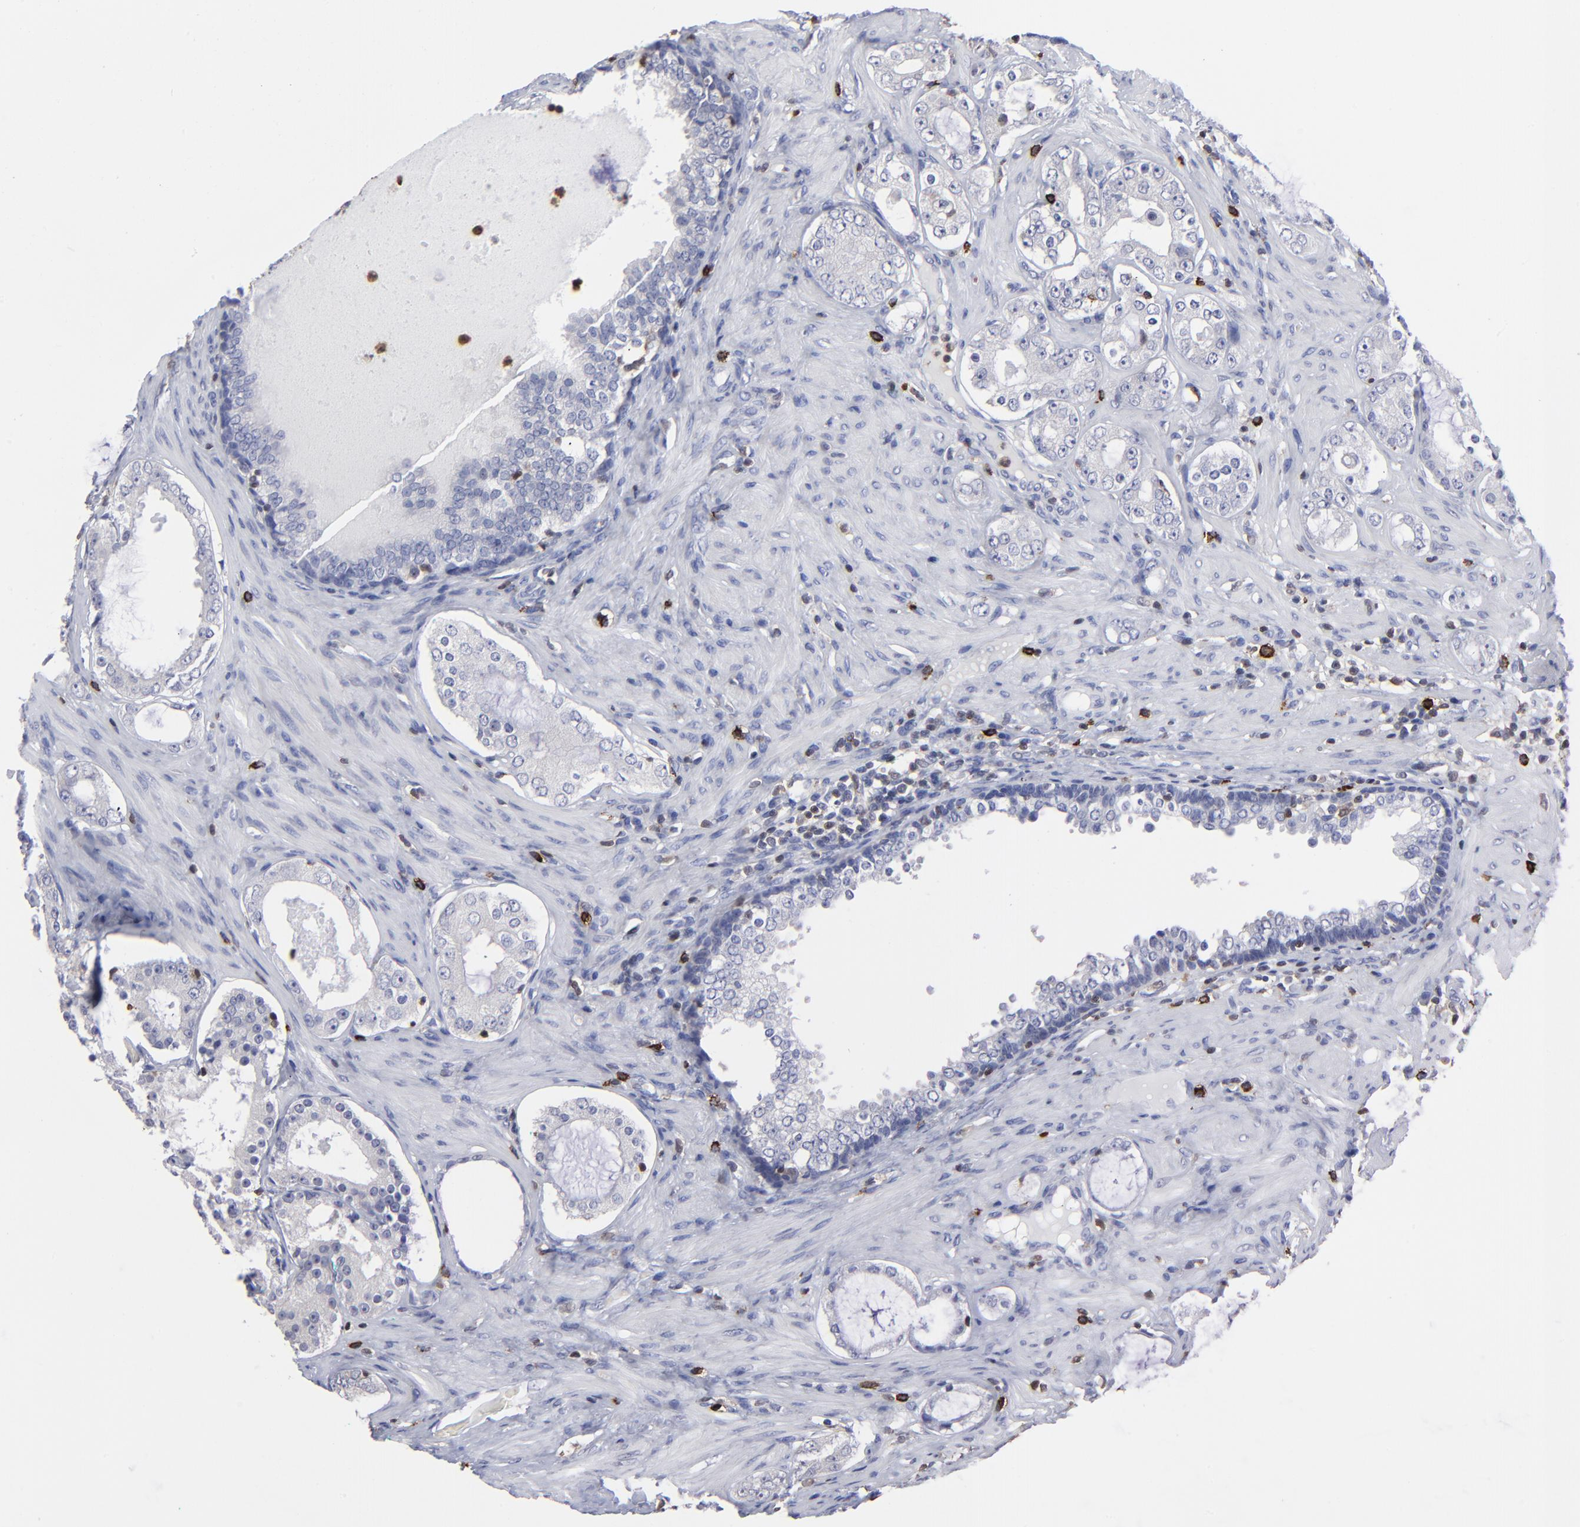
{"staining": {"intensity": "negative", "quantity": "none", "location": "none"}, "tissue": "prostate cancer", "cell_type": "Tumor cells", "image_type": "cancer", "snomed": [{"axis": "morphology", "description": "Adenocarcinoma, Medium grade"}, {"axis": "topography", "description": "Prostate"}], "caption": "The image shows no staining of tumor cells in prostate cancer.", "gene": "TBXT", "patient": {"sex": "male", "age": 73}}